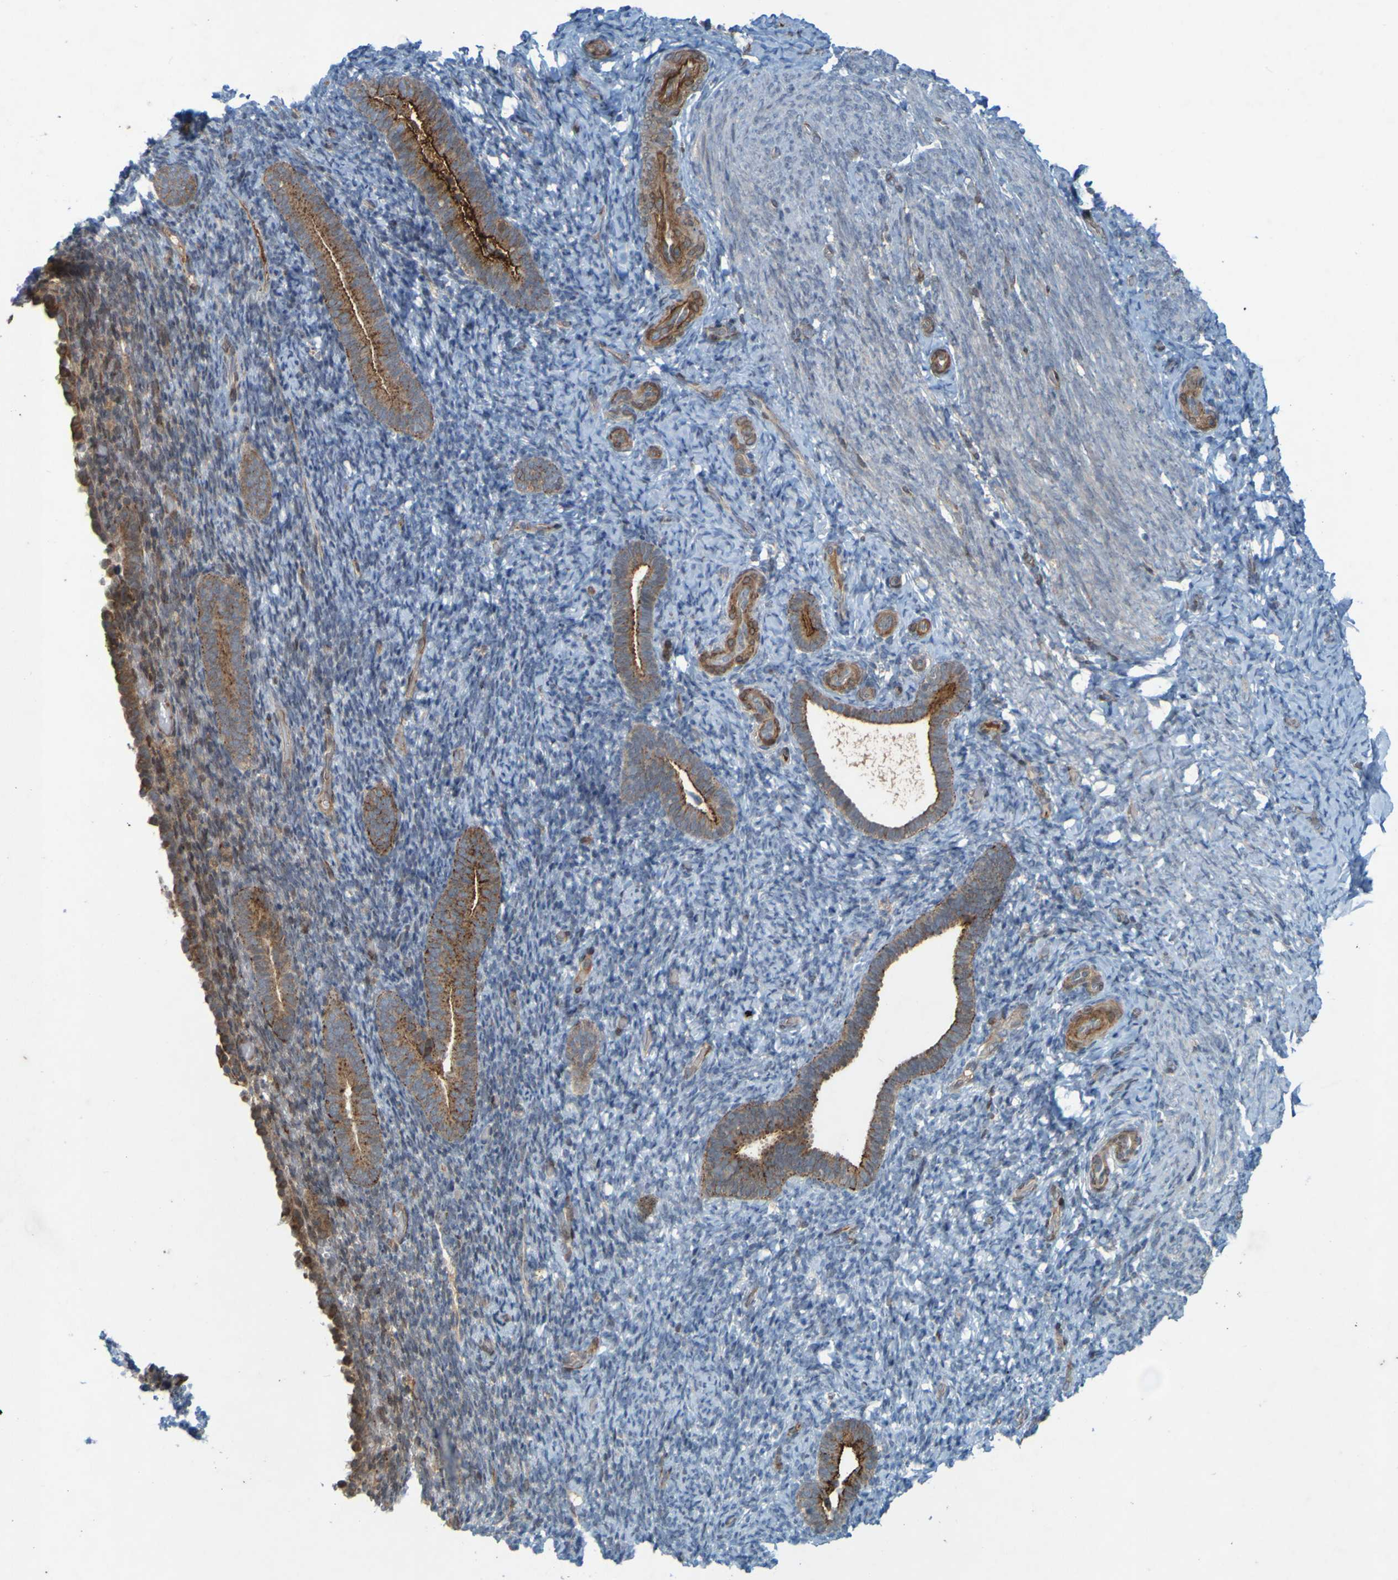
{"staining": {"intensity": "weak", "quantity": "<25%", "location": "cytoplasmic/membranous"}, "tissue": "endometrium", "cell_type": "Cells in endometrial stroma", "image_type": "normal", "snomed": [{"axis": "morphology", "description": "Normal tissue, NOS"}, {"axis": "topography", "description": "Endometrium"}], "caption": "This is an immunohistochemistry micrograph of unremarkable human endometrium. There is no positivity in cells in endometrial stroma.", "gene": "GUCY1A1", "patient": {"sex": "female", "age": 51}}